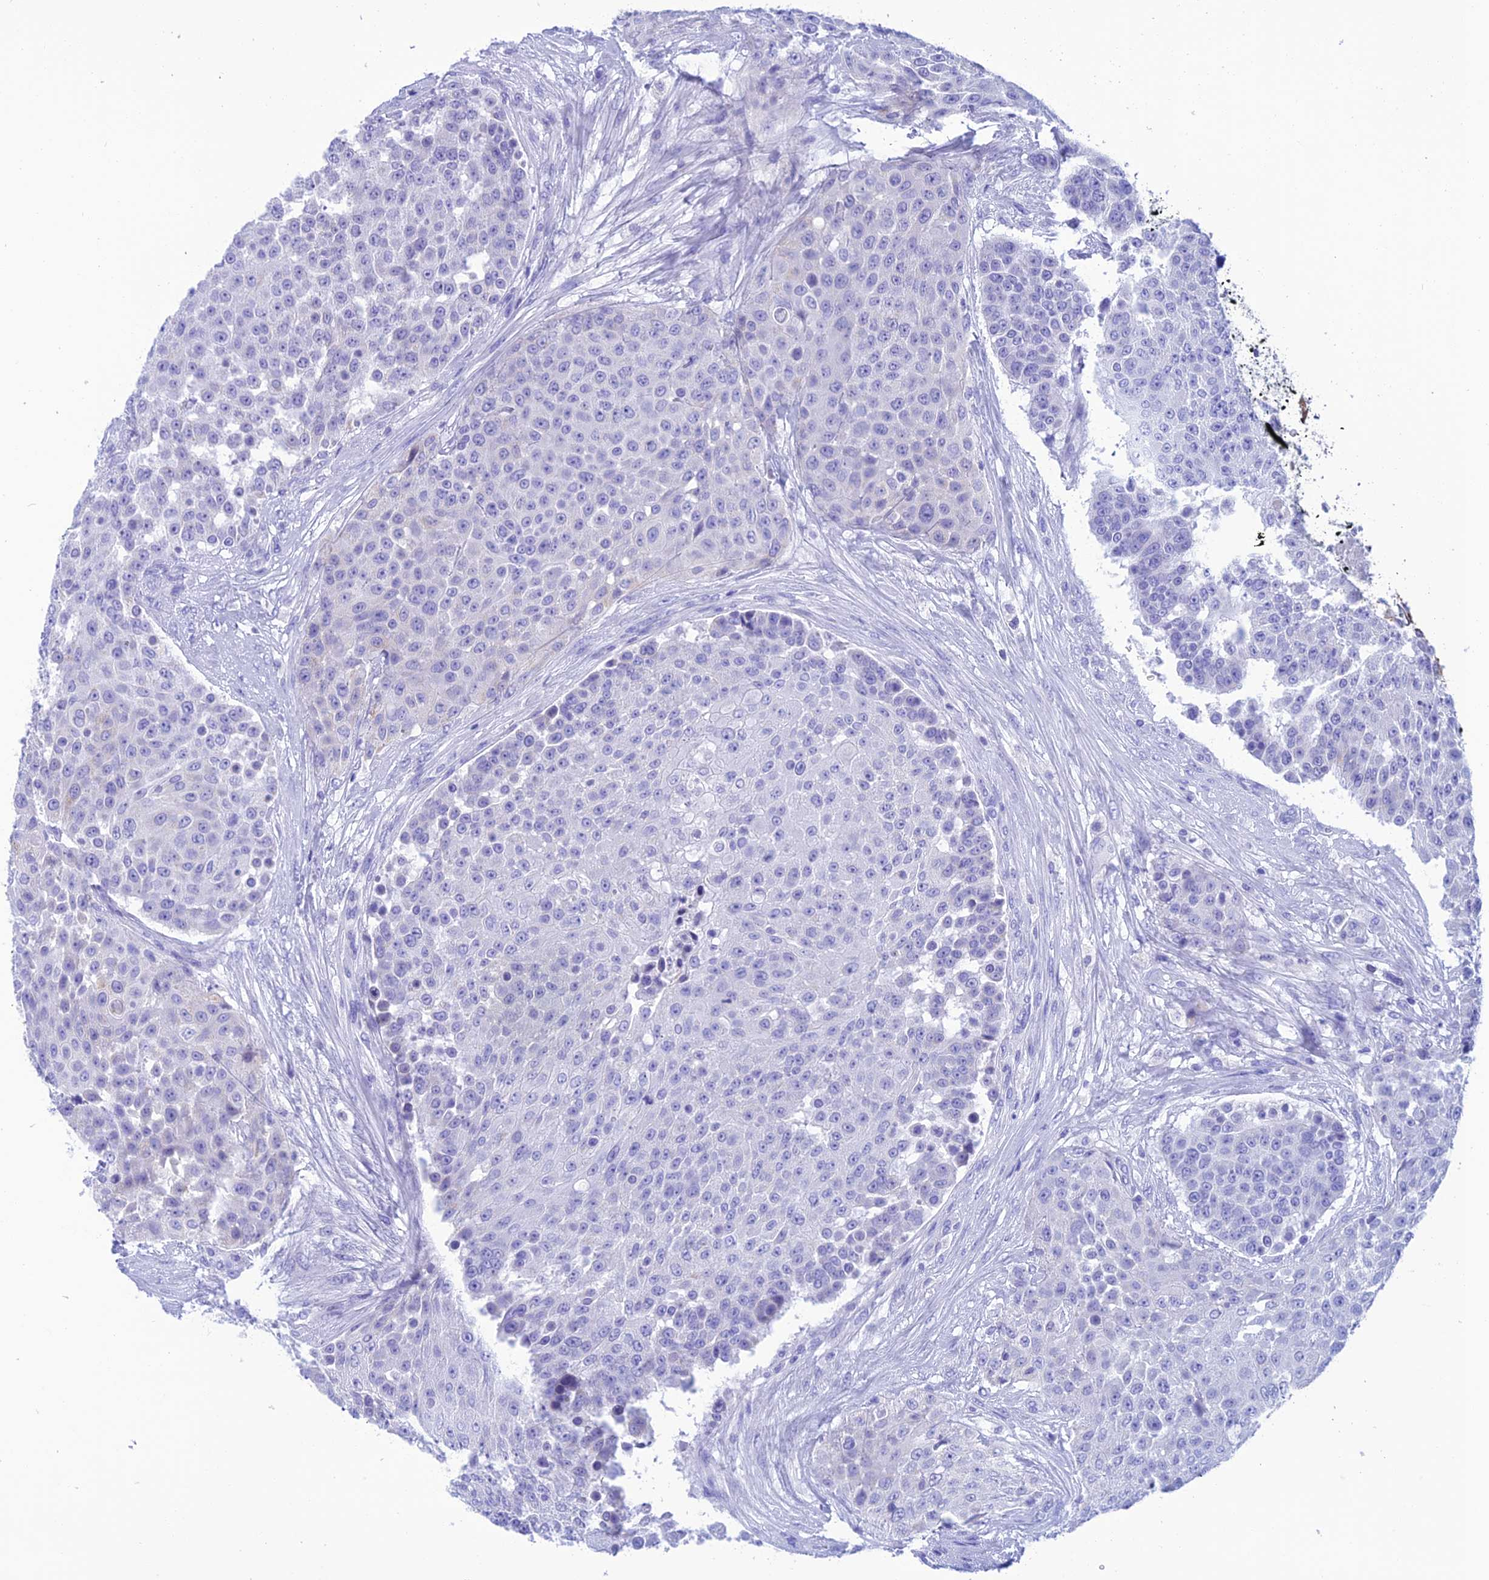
{"staining": {"intensity": "negative", "quantity": "none", "location": "none"}, "tissue": "urothelial cancer", "cell_type": "Tumor cells", "image_type": "cancer", "snomed": [{"axis": "morphology", "description": "Urothelial carcinoma, High grade"}, {"axis": "topography", "description": "Urinary bladder"}], "caption": "This is an IHC micrograph of human urothelial carcinoma (high-grade). There is no staining in tumor cells.", "gene": "NXPE4", "patient": {"sex": "female", "age": 63}}